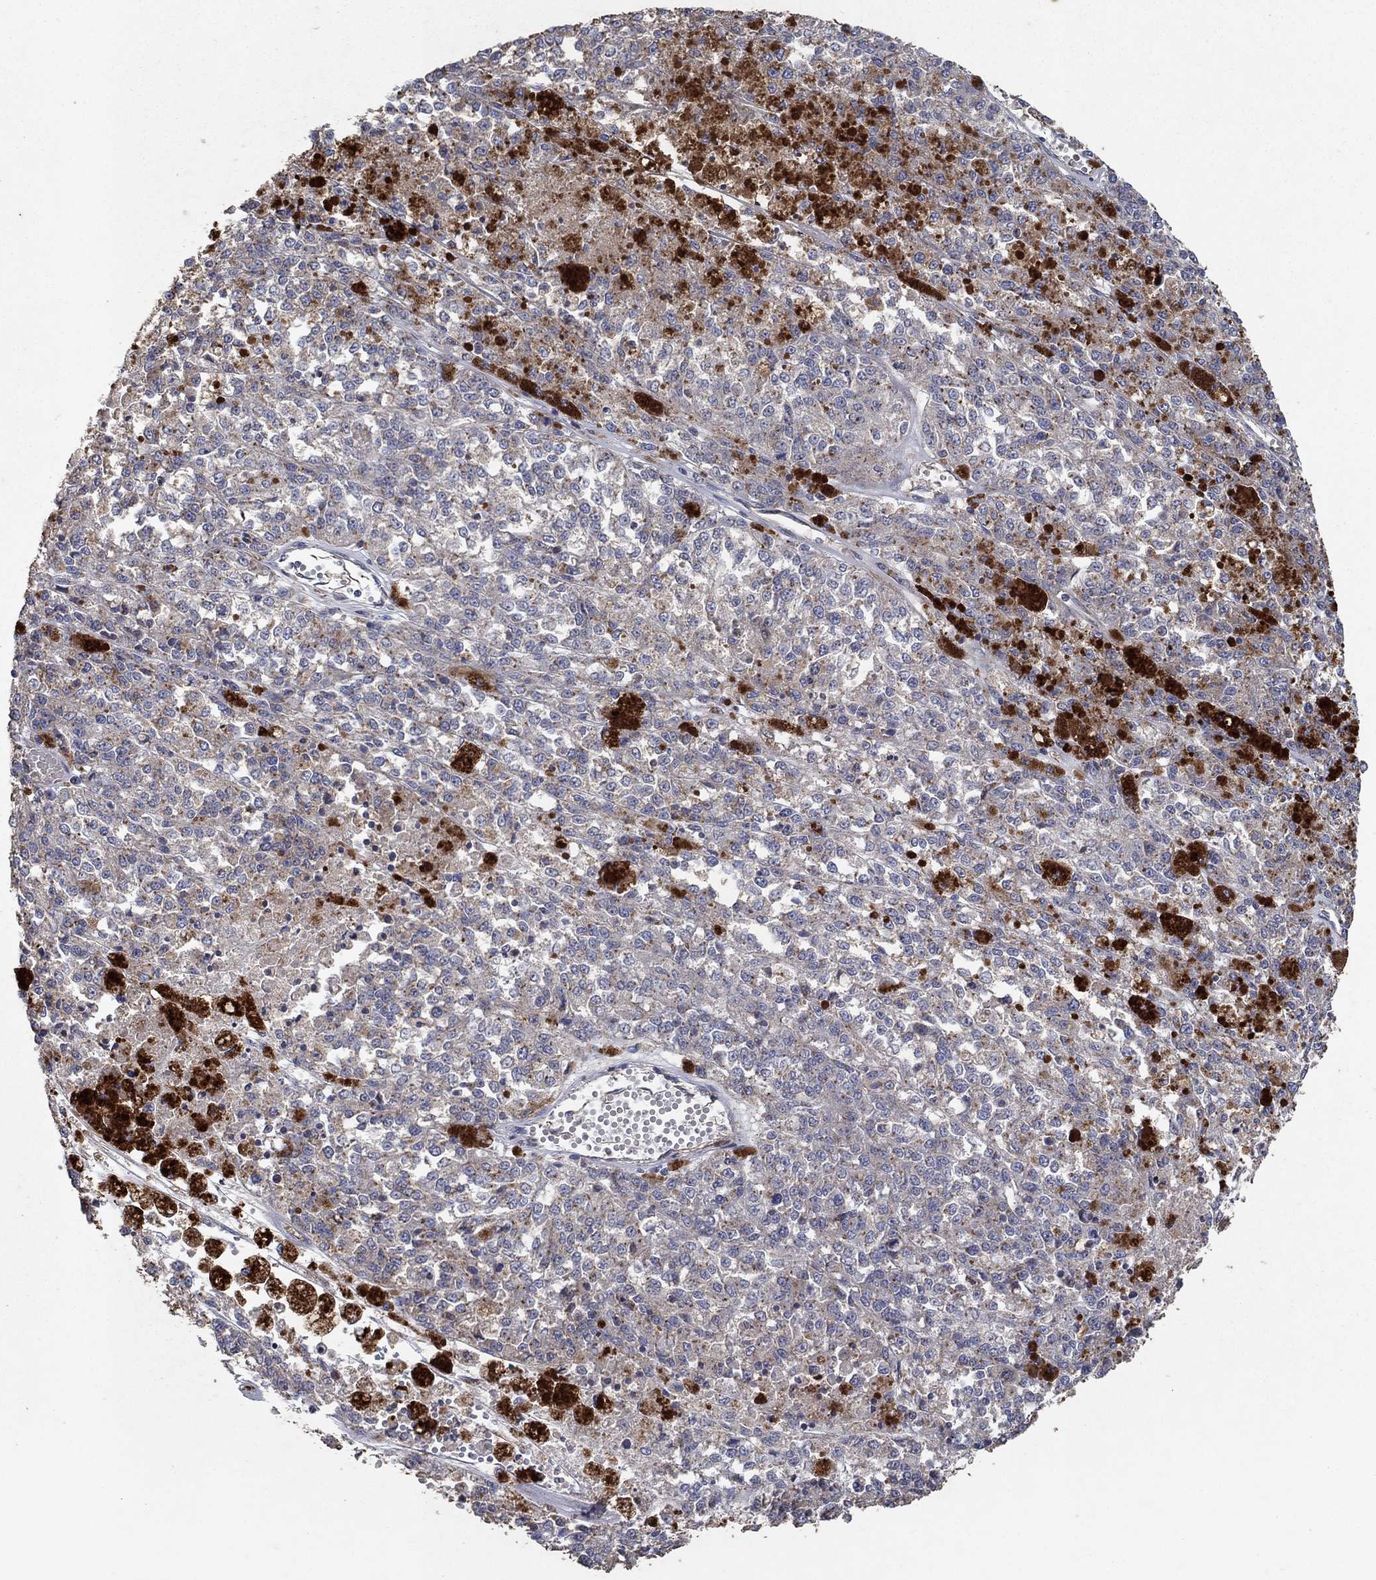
{"staining": {"intensity": "weak", "quantity": "25%-75%", "location": "cytoplasmic/membranous"}, "tissue": "melanoma", "cell_type": "Tumor cells", "image_type": "cancer", "snomed": [{"axis": "morphology", "description": "Malignant melanoma, Metastatic site"}, {"axis": "topography", "description": "Lymph node"}], "caption": "Melanoma was stained to show a protein in brown. There is low levels of weak cytoplasmic/membranous staining in about 25%-75% of tumor cells. The staining was performed using DAB, with brown indicating positive protein expression. Nuclei are stained blue with hematoxylin.", "gene": "FRG1", "patient": {"sex": "female", "age": 64}}